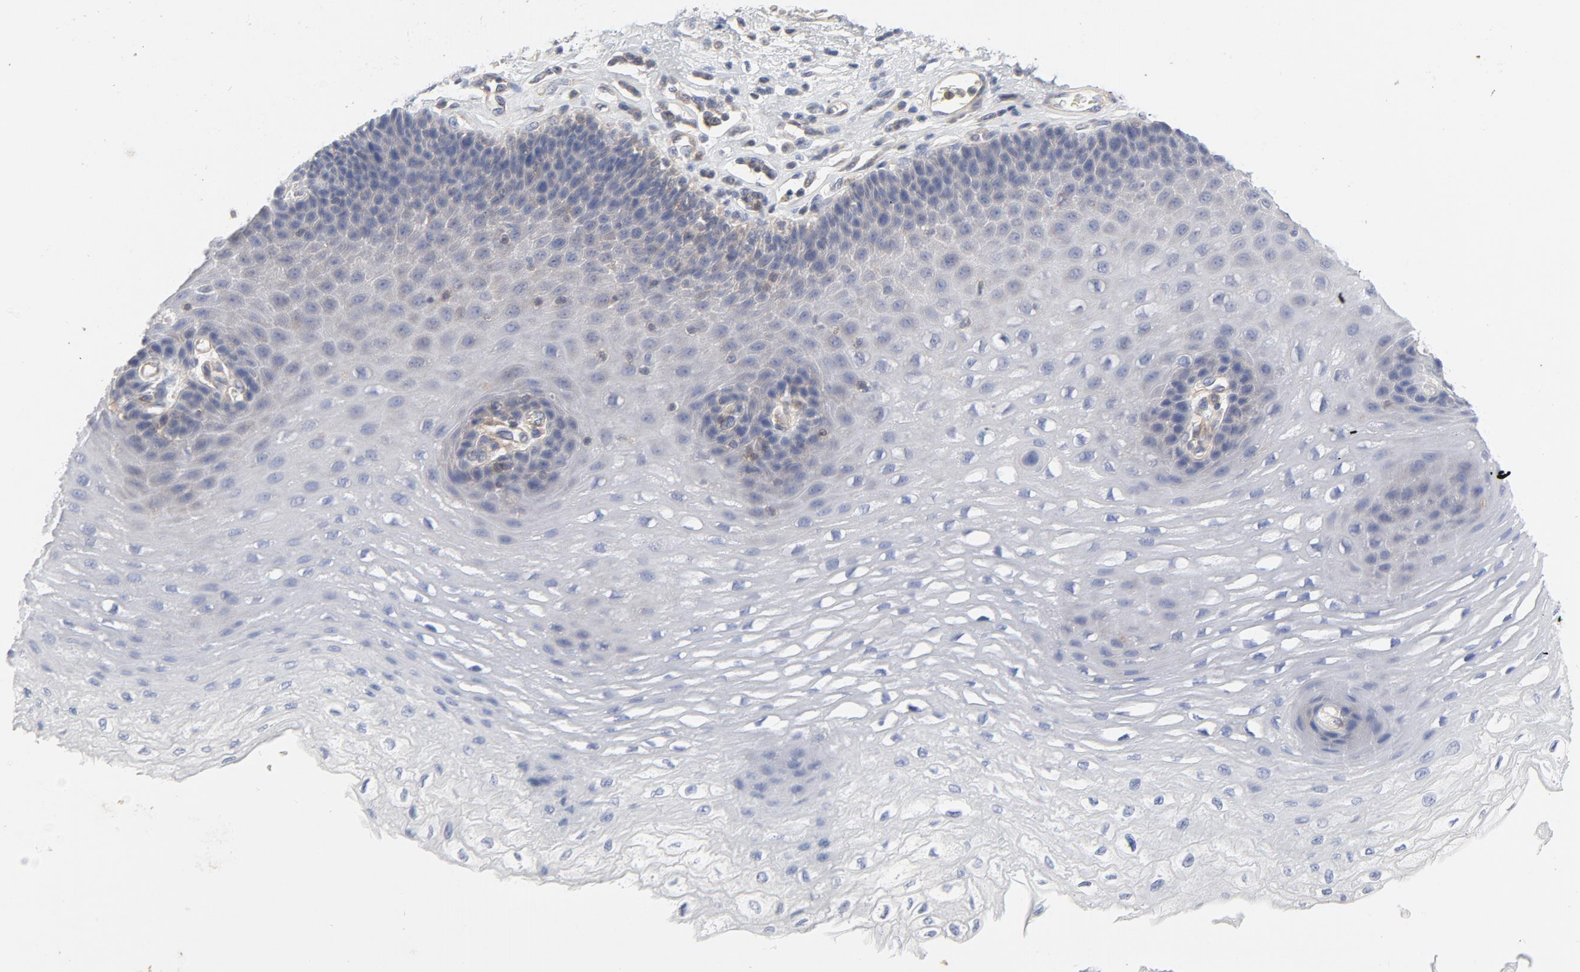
{"staining": {"intensity": "weak", "quantity": "<25%", "location": "cytoplasmic/membranous"}, "tissue": "esophagus", "cell_type": "Squamous epithelial cells", "image_type": "normal", "snomed": [{"axis": "morphology", "description": "Normal tissue, NOS"}, {"axis": "topography", "description": "Esophagus"}], "caption": "High magnification brightfield microscopy of unremarkable esophagus stained with DAB (brown) and counterstained with hematoxylin (blue): squamous epithelial cells show no significant expression.", "gene": "ROCK1", "patient": {"sex": "female", "age": 72}}